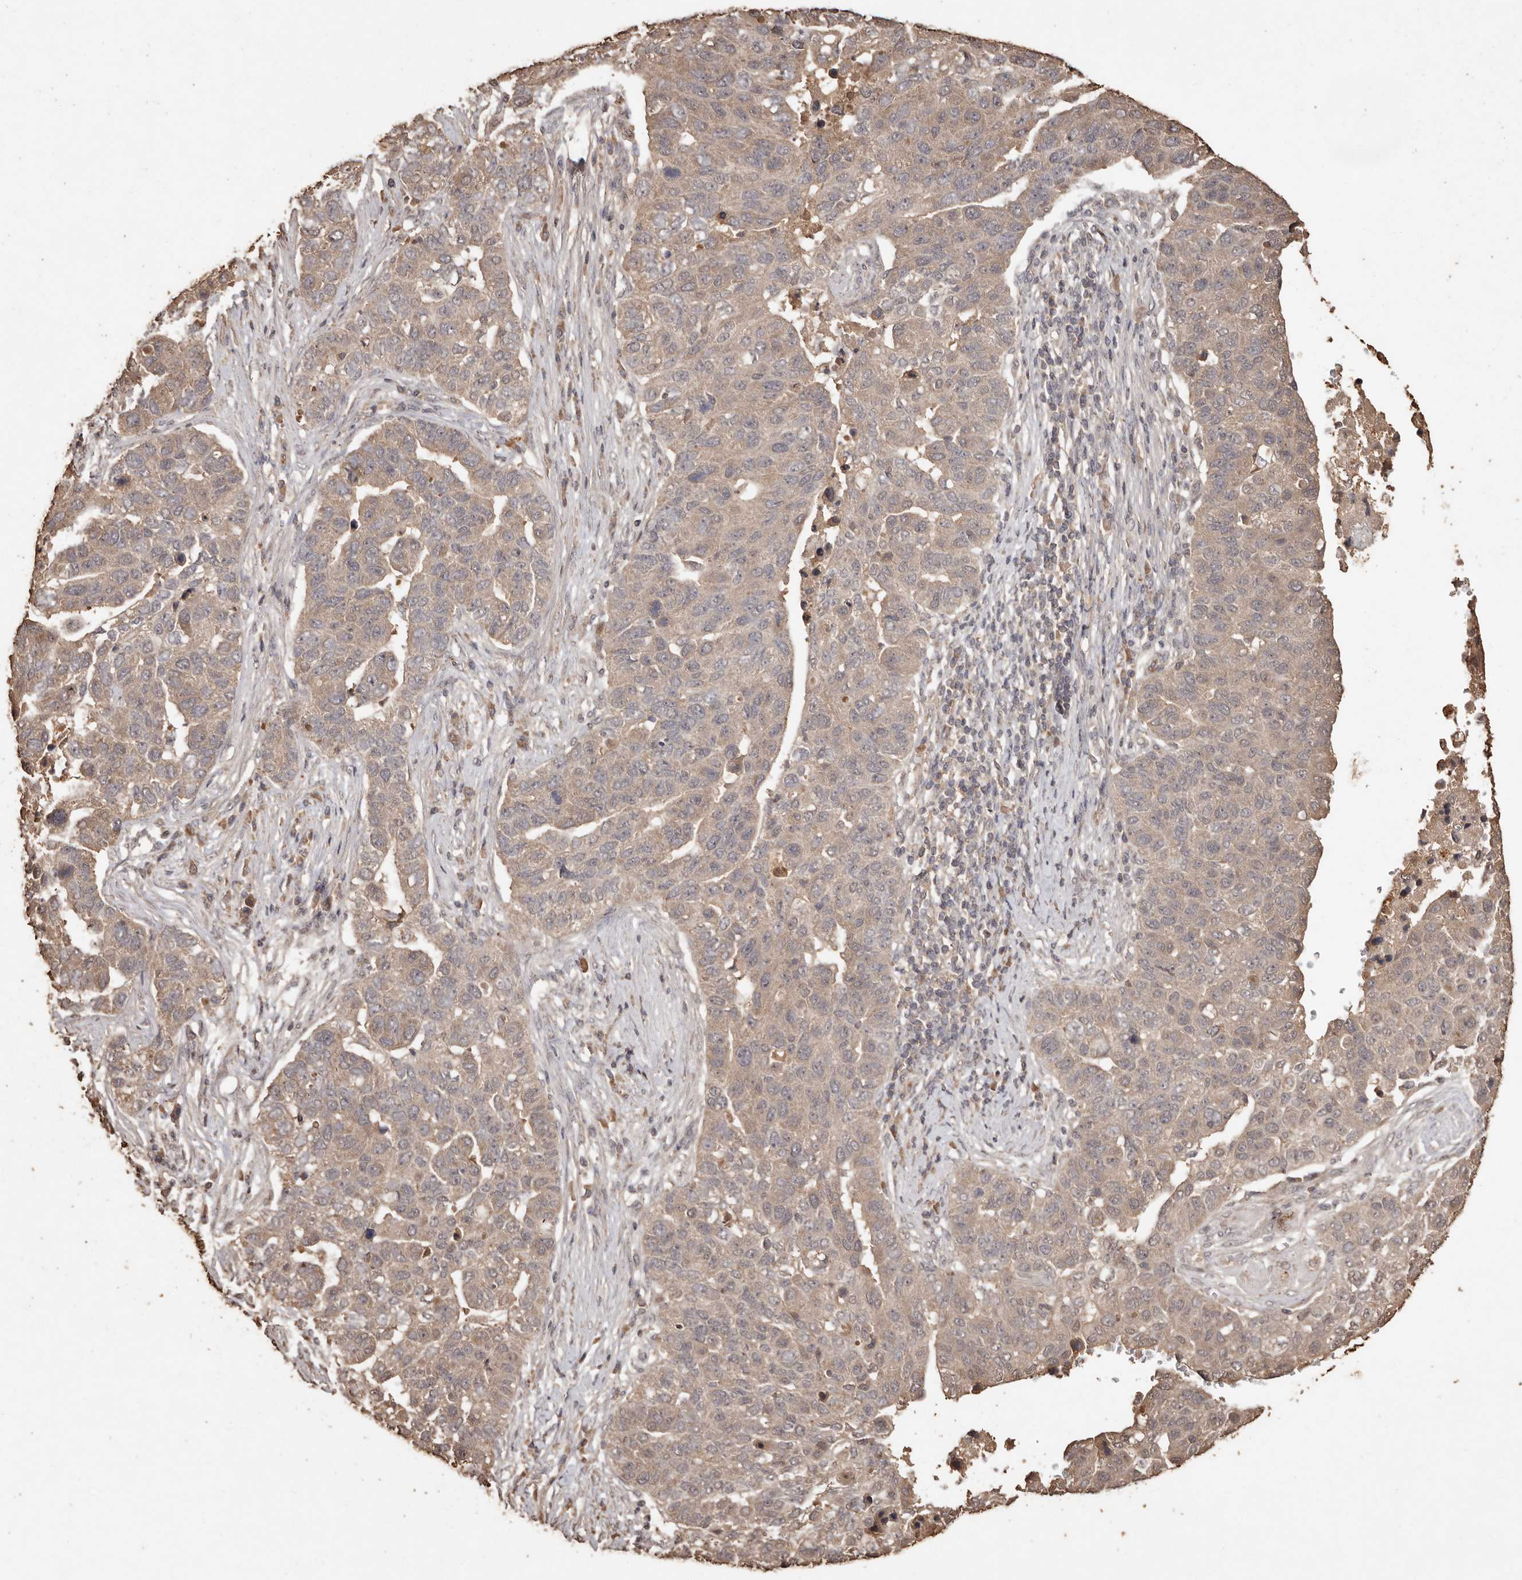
{"staining": {"intensity": "weak", "quantity": "25%-75%", "location": "cytoplasmic/membranous"}, "tissue": "pancreatic cancer", "cell_type": "Tumor cells", "image_type": "cancer", "snomed": [{"axis": "morphology", "description": "Adenocarcinoma, NOS"}, {"axis": "topography", "description": "Pancreas"}], "caption": "The histopathology image shows immunohistochemical staining of pancreatic cancer. There is weak cytoplasmic/membranous staining is identified in about 25%-75% of tumor cells.", "gene": "PKDCC", "patient": {"sex": "female", "age": 61}}